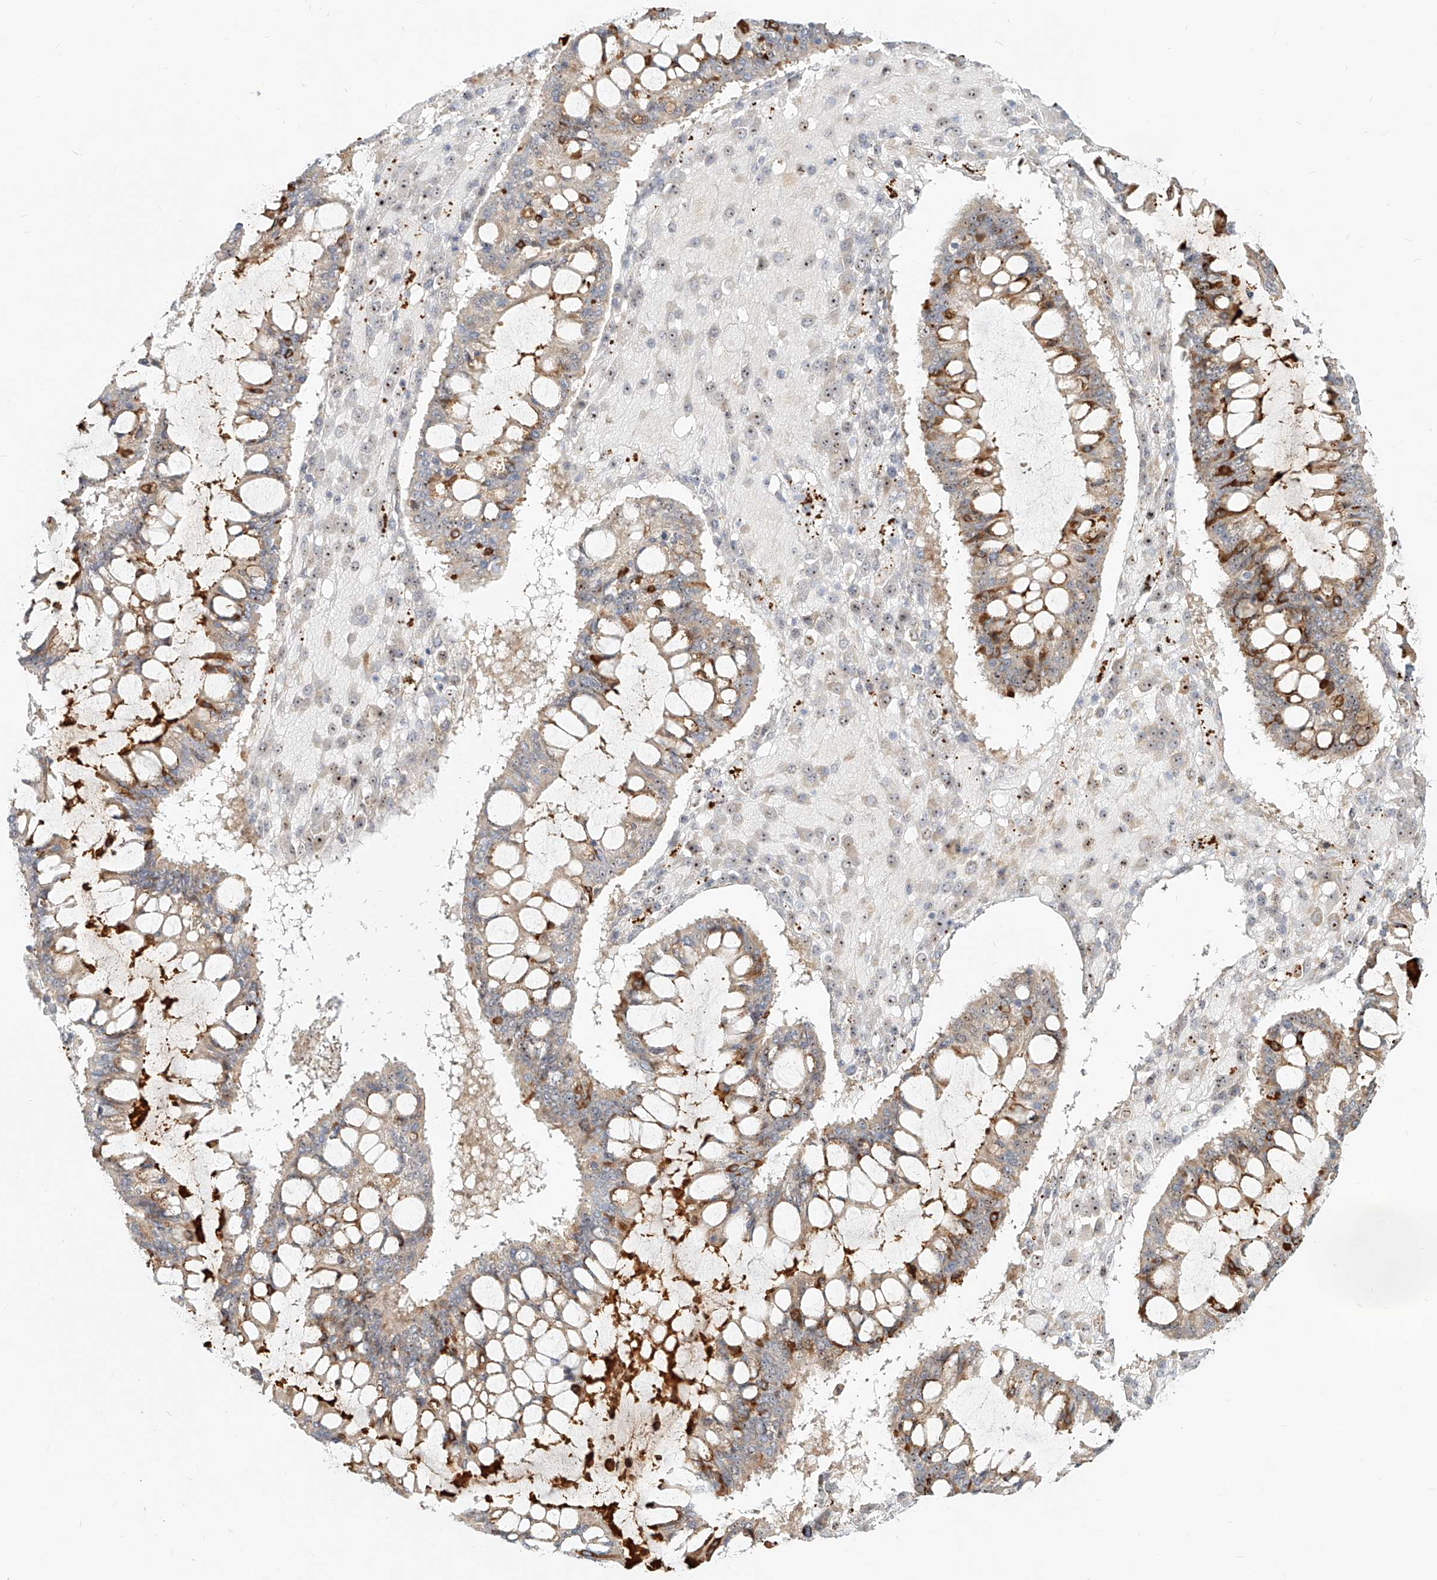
{"staining": {"intensity": "moderate", "quantity": "25%-75%", "location": "cytoplasmic/membranous,nuclear"}, "tissue": "ovarian cancer", "cell_type": "Tumor cells", "image_type": "cancer", "snomed": [{"axis": "morphology", "description": "Cystadenocarcinoma, mucinous, NOS"}, {"axis": "topography", "description": "Ovary"}], "caption": "IHC (DAB (3,3'-diaminobenzidine)) staining of mucinous cystadenocarcinoma (ovarian) shows moderate cytoplasmic/membranous and nuclear protein expression in approximately 25%-75% of tumor cells. (Stains: DAB in brown, nuclei in blue, Microscopy: brightfield microscopy at high magnification).", "gene": "BYSL", "patient": {"sex": "female", "age": 73}}